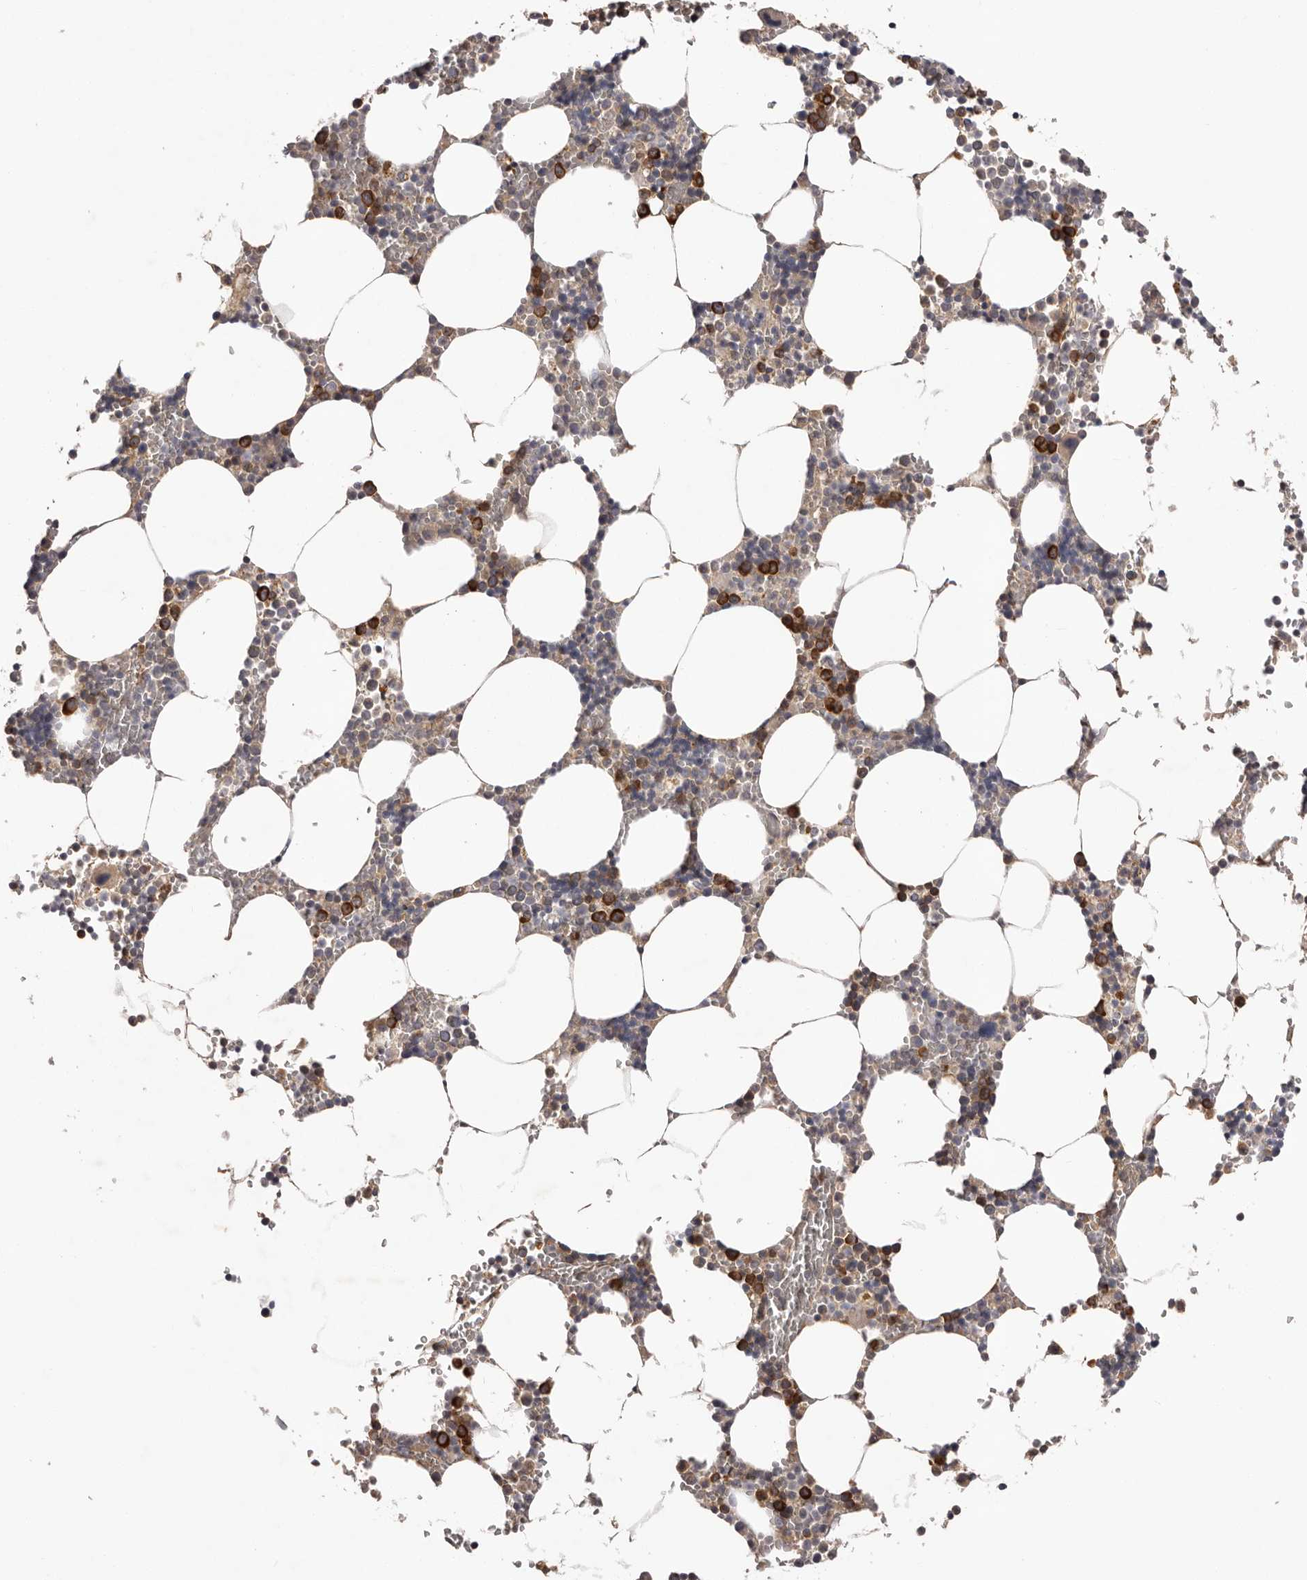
{"staining": {"intensity": "strong", "quantity": "<25%", "location": "cytoplasmic/membranous"}, "tissue": "bone marrow", "cell_type": "Hematopoietic cells", "image_type": "normal", "snomed": [{"axis": "morphology", "description": "Normal tissue, NOS"}, {"axis": "topography", "description": "Bone marrow"}], "caption": "Strong cytoplasmic/membranous protein expression is seen in approximately <25% of hematopoietic cells in bone marrow.", "gene": "LTV1", "patient": {"sex": "male", "age": 70}}